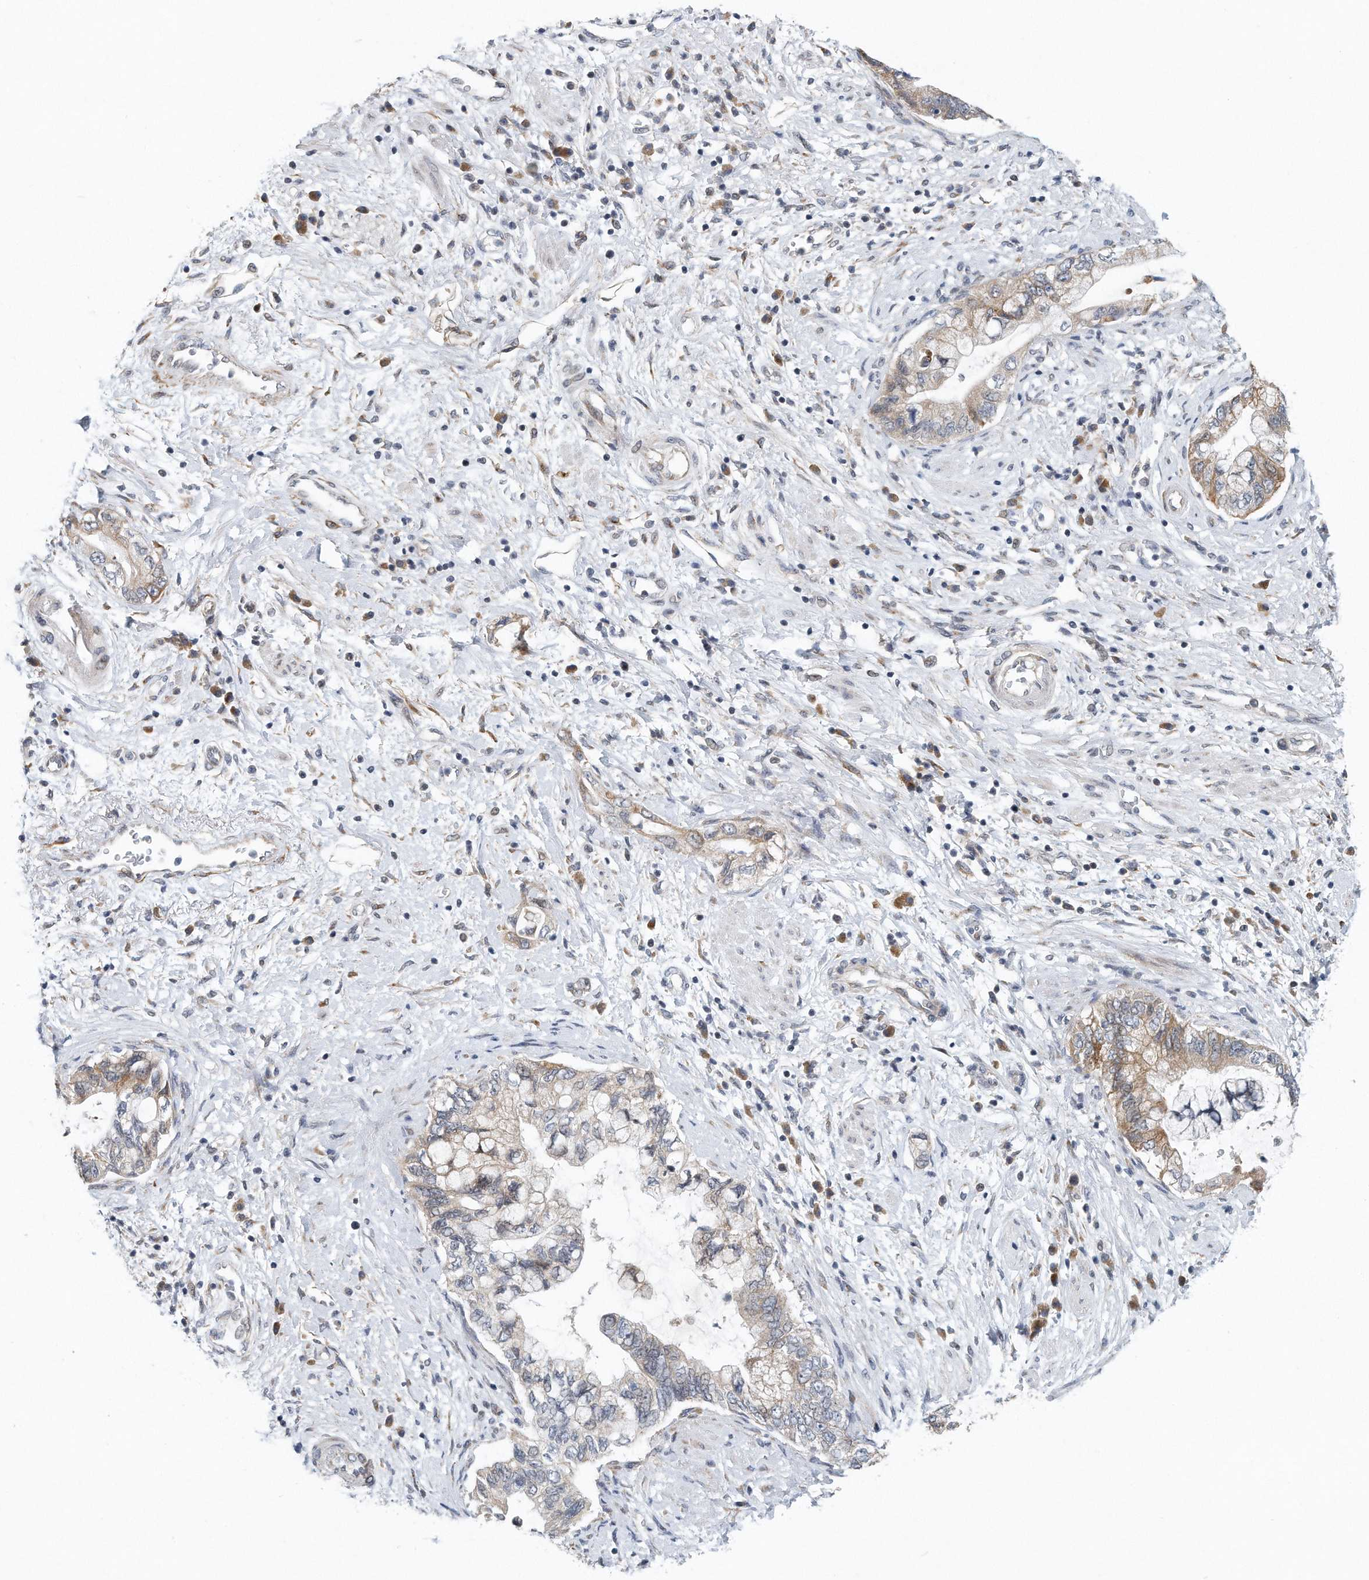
{"staining": {"intensity": "weak", "quantity": "25%-75%", "location": "cytoplasmic/membranous"}, "tissue": "pancreatic cancer", "cell_type": "Tumor cells", "image_type": "cancer", "snomed": [{"axis": "morphology", "description": "Adenocarcinoma, NOS"}, {"axis": "topography", "description": "Pancreas"}], "caption": "Tumor cells reveal low levels of weak cytoplasmic/membranous positivity in approximately 25%-75% of cells in adenocarcinoma (pancreatic).", "gene": "VLDLR", "patient": {"sex": "female", "age": 73}}